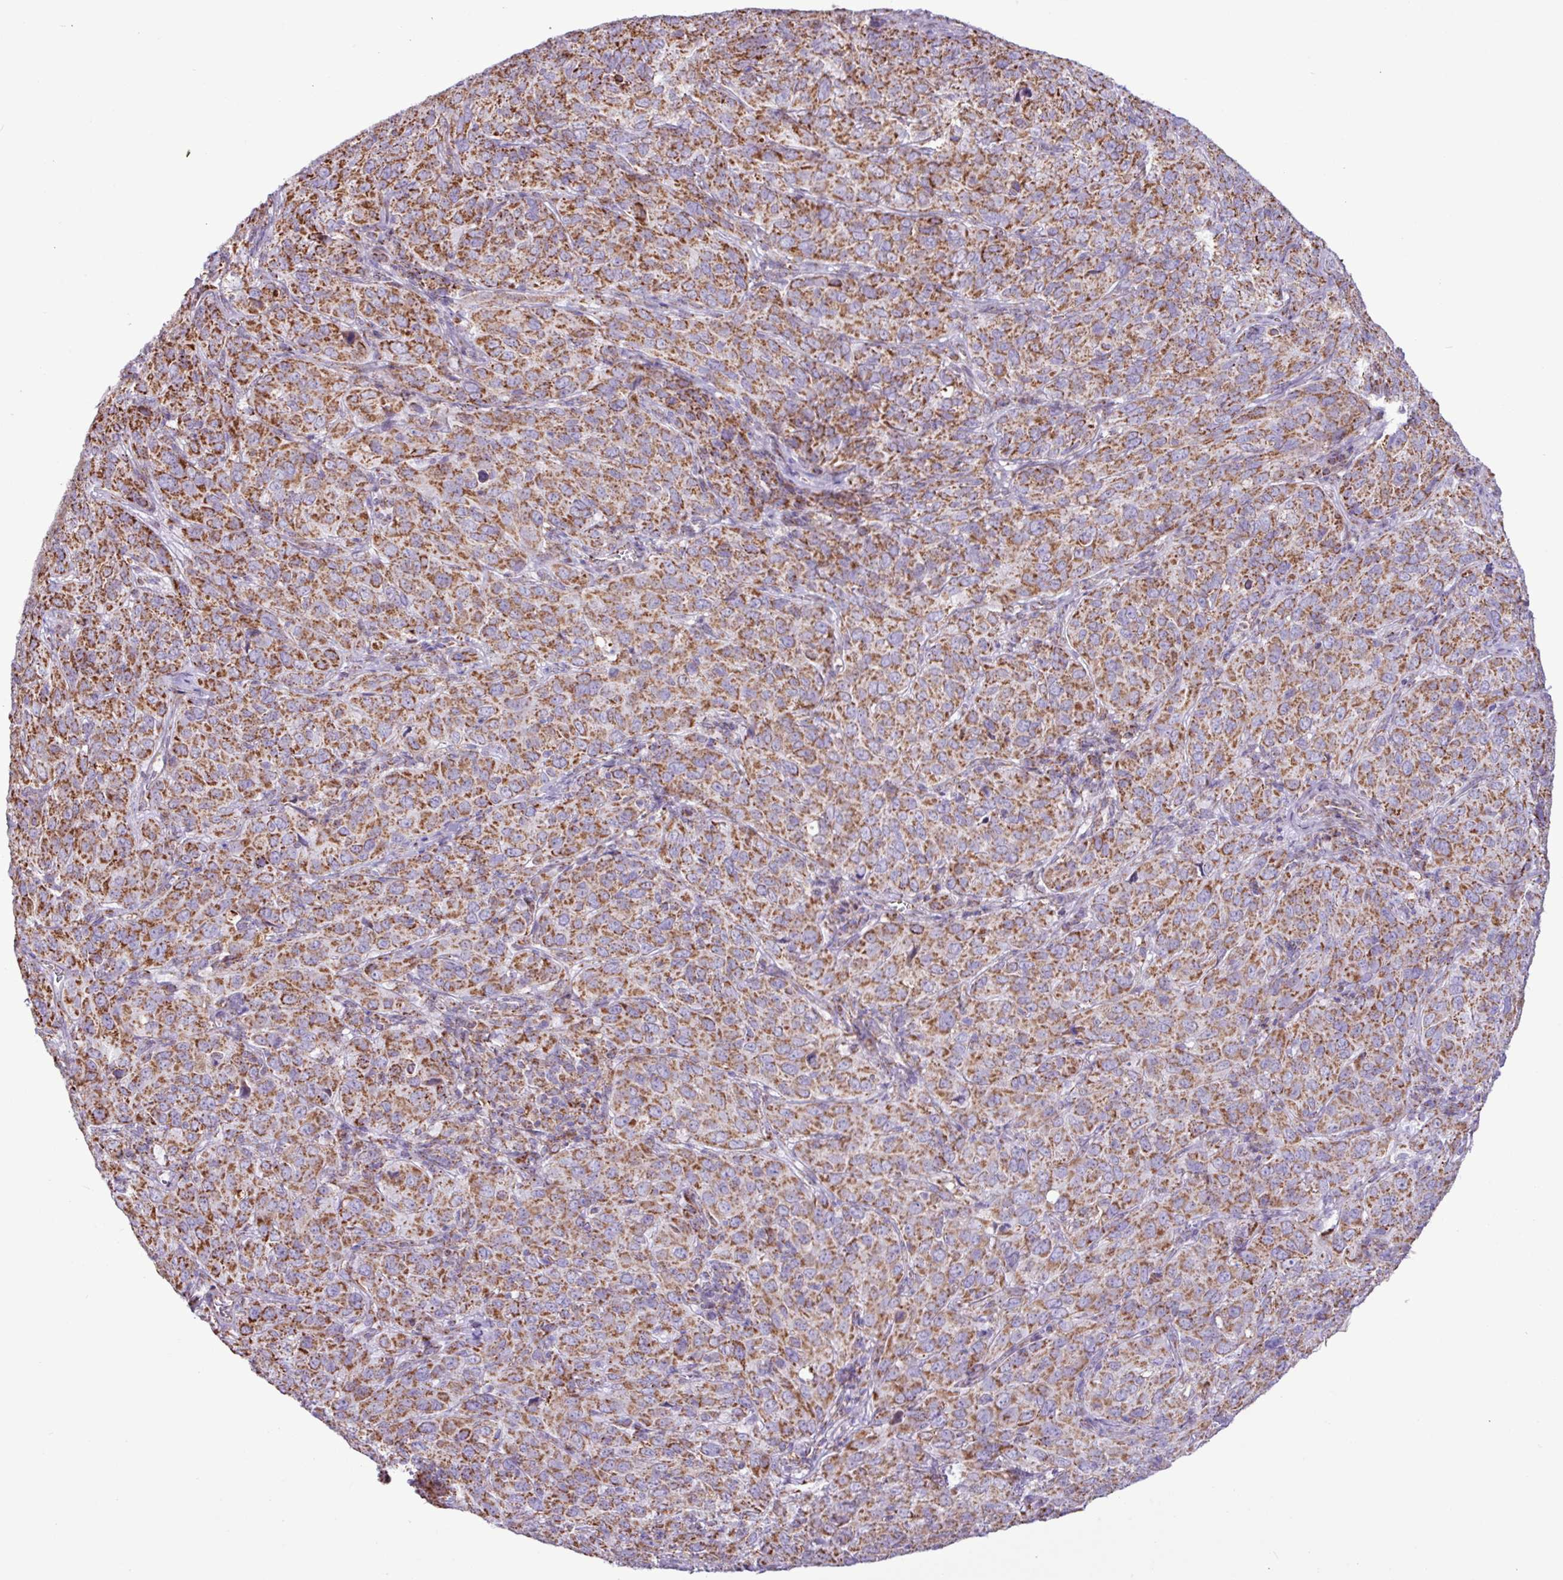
{"staining": {"intensity": "moderate", "quantity": ">75%", "location": "cytoplasmic/membranous"}, "tissue": "cervical cancer", "cell_type": "Tumor cells", "image_type": "cancer", "snomed": [{"axis": "morphology", "description": "Normal tissue, NOS"}, {"axis": "morphology", "description": "Squamous cell carcinoma, NOS"}, {"axis": "topography", "description": "Cervix"}], "caption": "Tumor cells demonstrate moderate cytoplasmic/membranous positivity in about >75% of cells in cervical cancer.", "gene": "RTL3", "patient": {"sex": "female", "age": 51}}